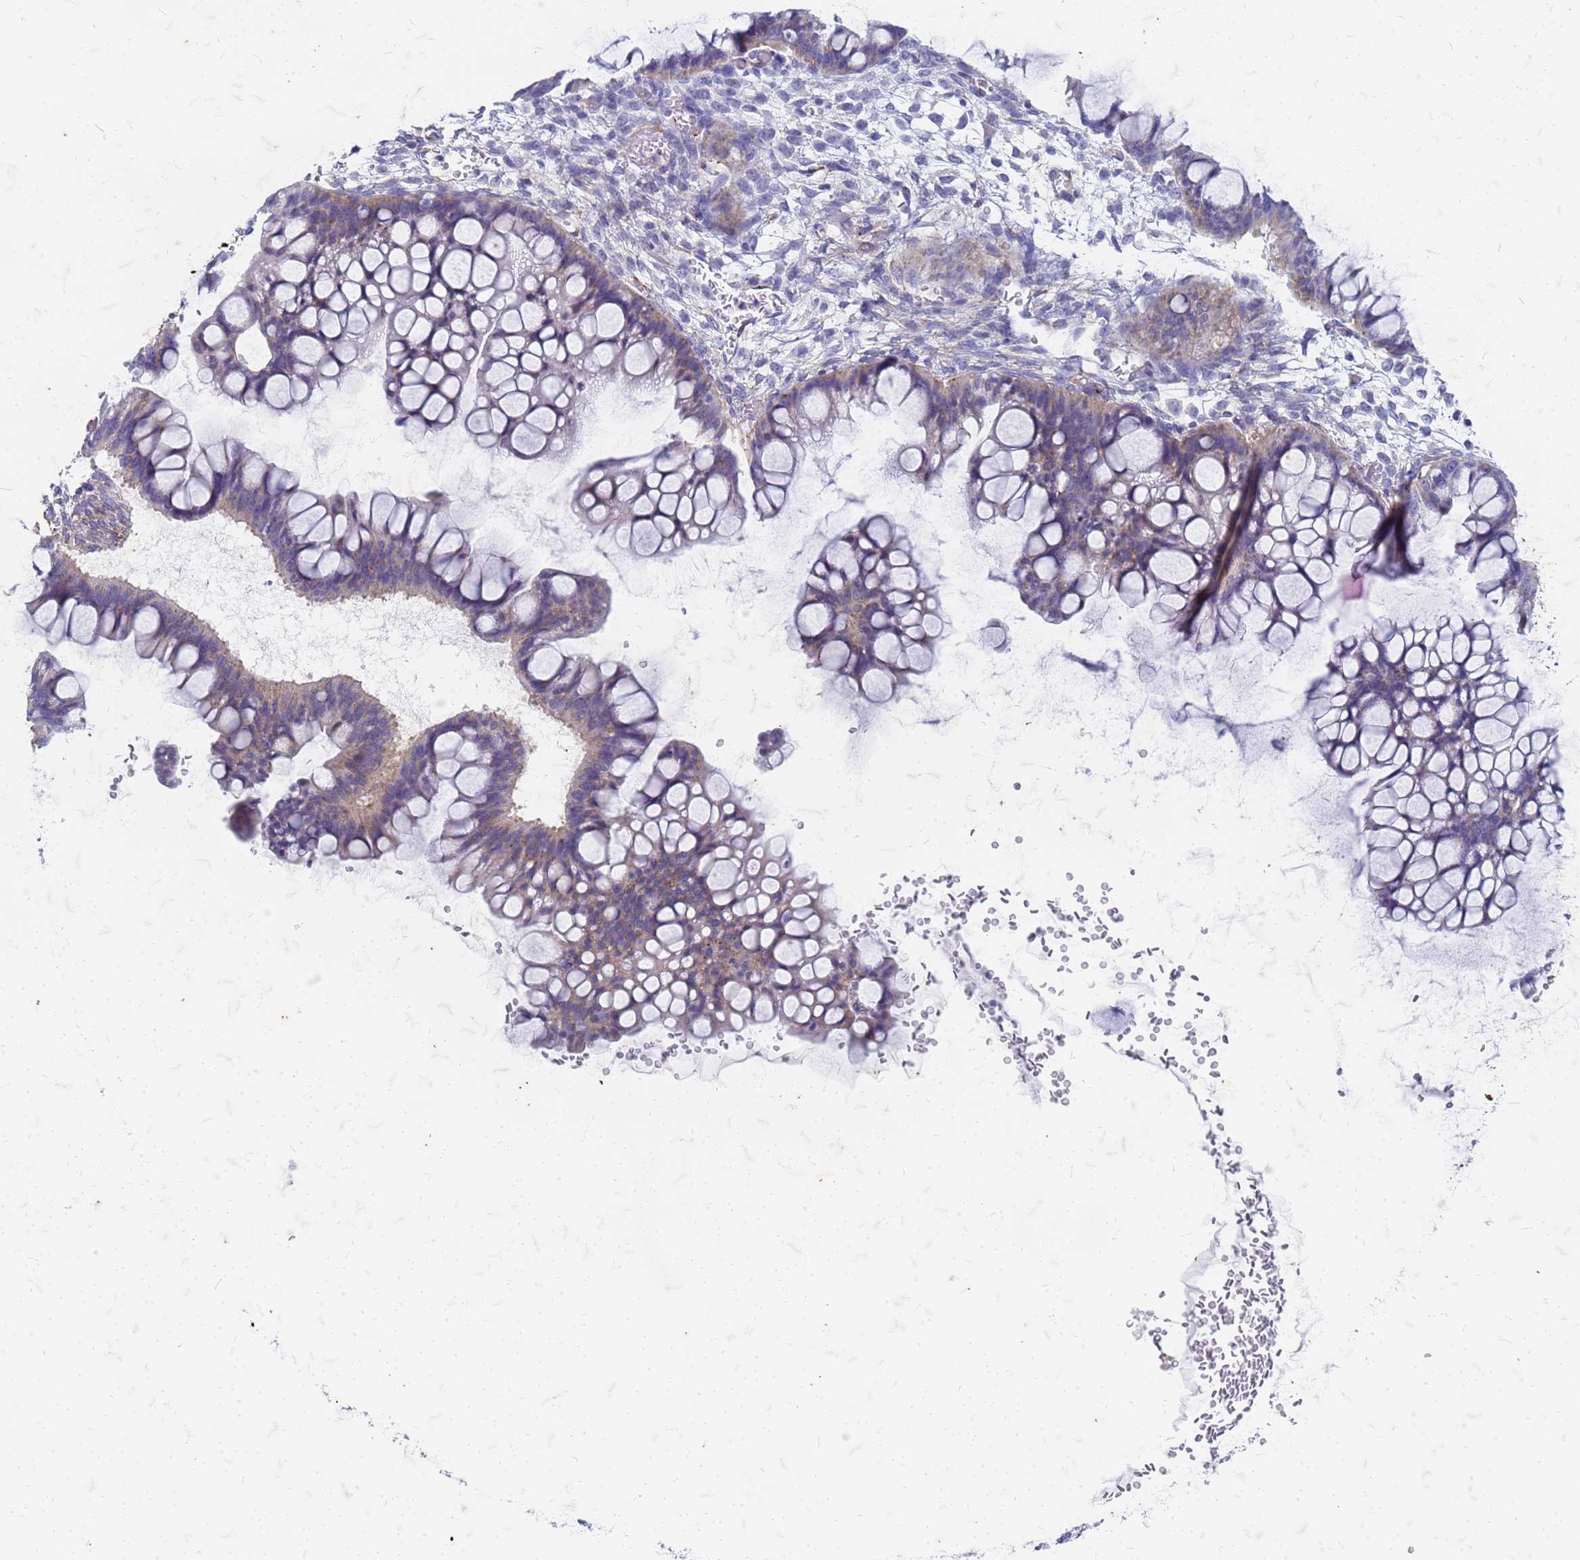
{"staining": {"intensity": "weak", "quantity": "<25%", "location": "cytoplasmic/membranous"}, "tissue": "ovarian cancer", "cell_type": "Tumor cells", "image_type": "cancer", "snomed": [{"axis": "morphology", "description": "Cystadenocarcinoma, mucinous, NOS"}, {"axis": "topography", "description": "Ovary"}], "caption": "Immunohistochemistry (IHC) of ovarian mucinous cystadenocarcinoma shows no staining in tumor cells.", "gene": "TRIM64B", "patient": {"sex": "female", "age": 73}}